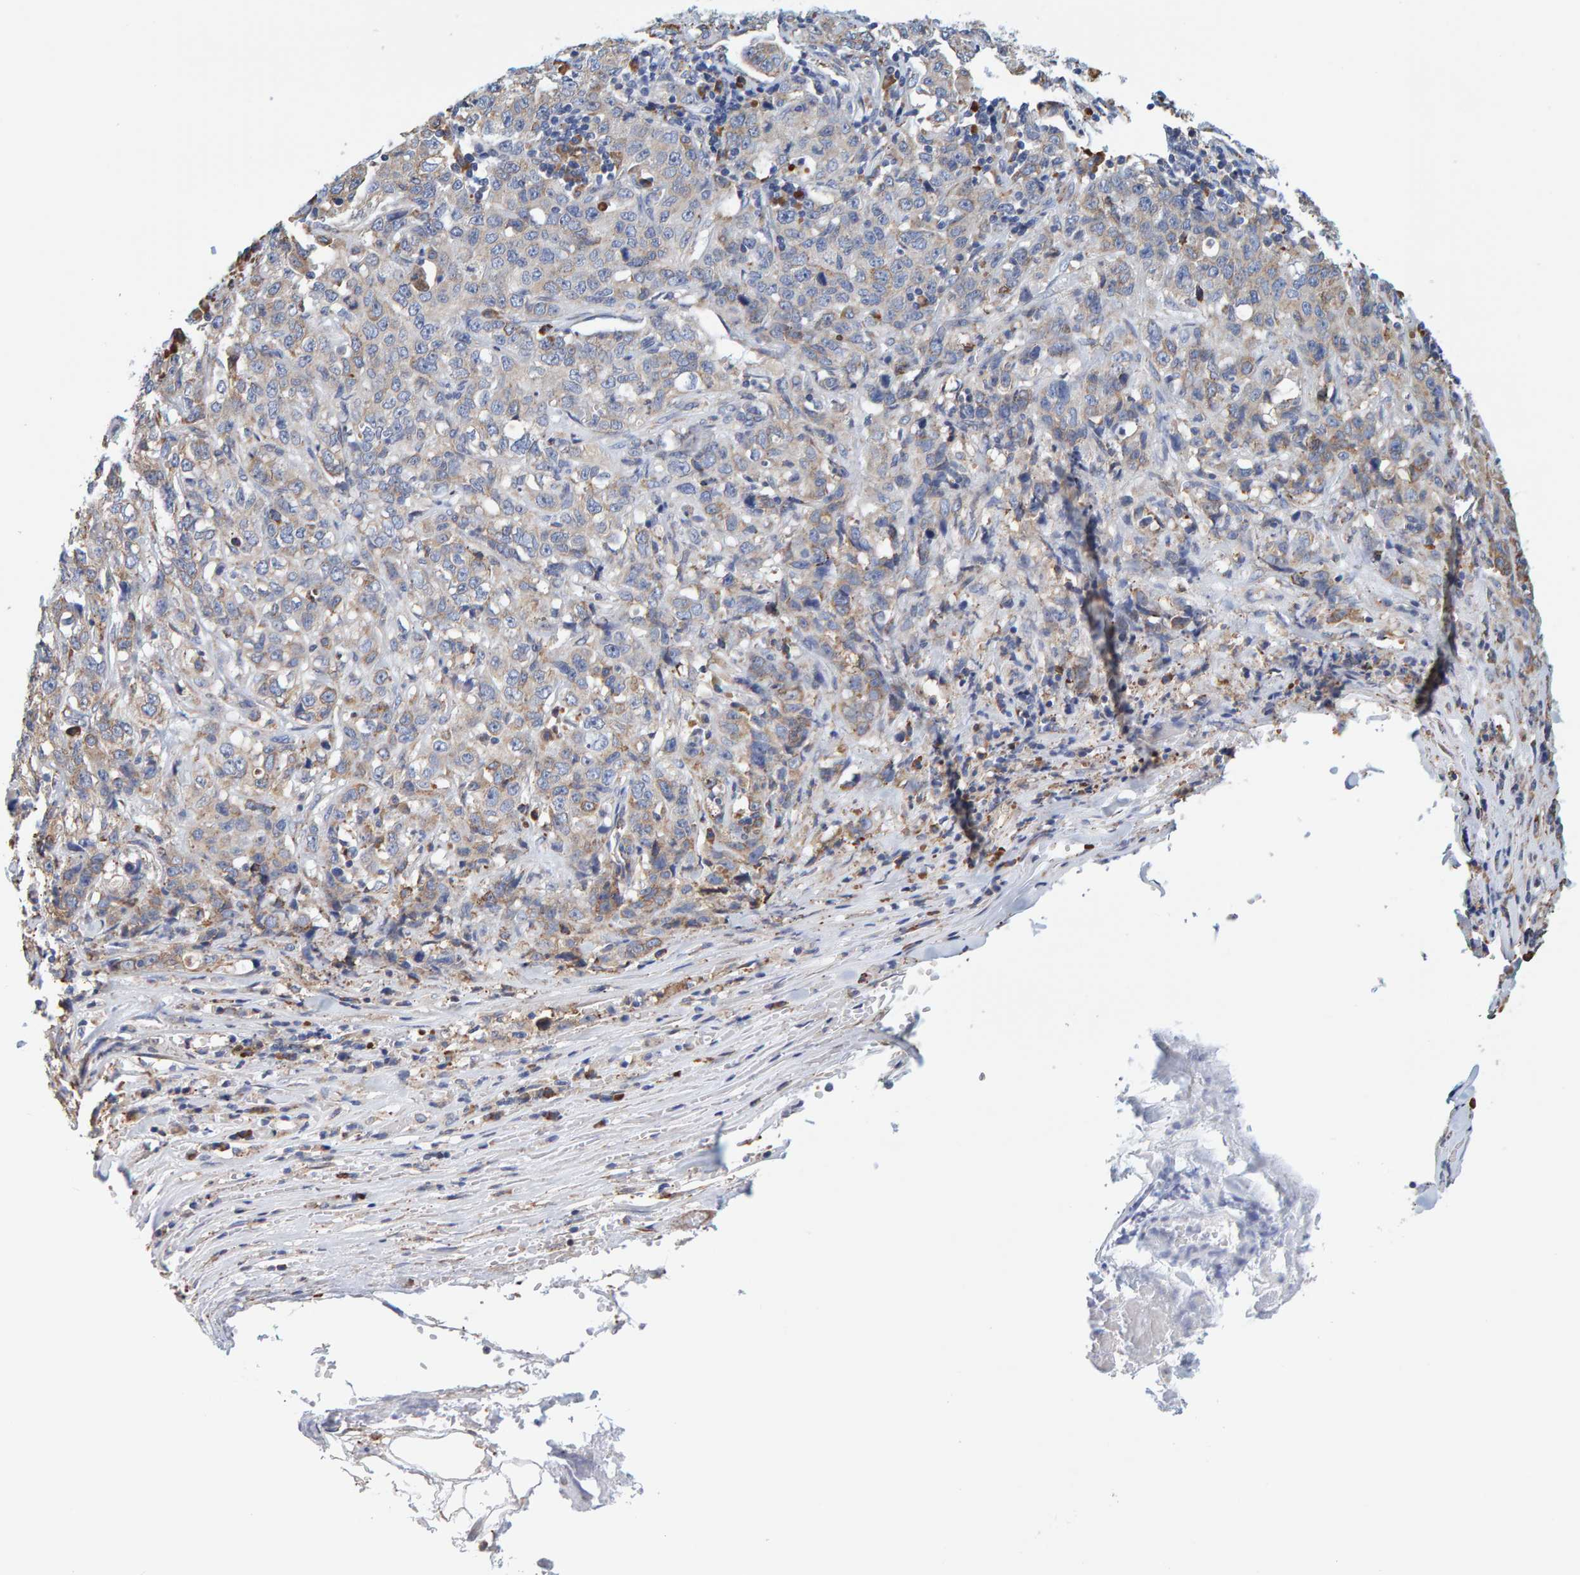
{"staining": {"intensity": "weak", "quantity": "25%-75%", "location": "cytoplasmic/membranous"}, "tissue": "stomach cancer", "cell_type": "Tumor cells", "image_type": "cancer", "snomed": [{"axis": "morphology", "description": "Adenocarcinoma, NOS"}, {"axis": "topography", "description": "Stomach"}], "caption": "Protein expression analysis of stomach cancer exhibits weak cytoplasmic/membranous expression in approximately 25%-75% of tumor cells.", "gene": "SGPL1", "patient": {"sex": "male", "age": 48}}